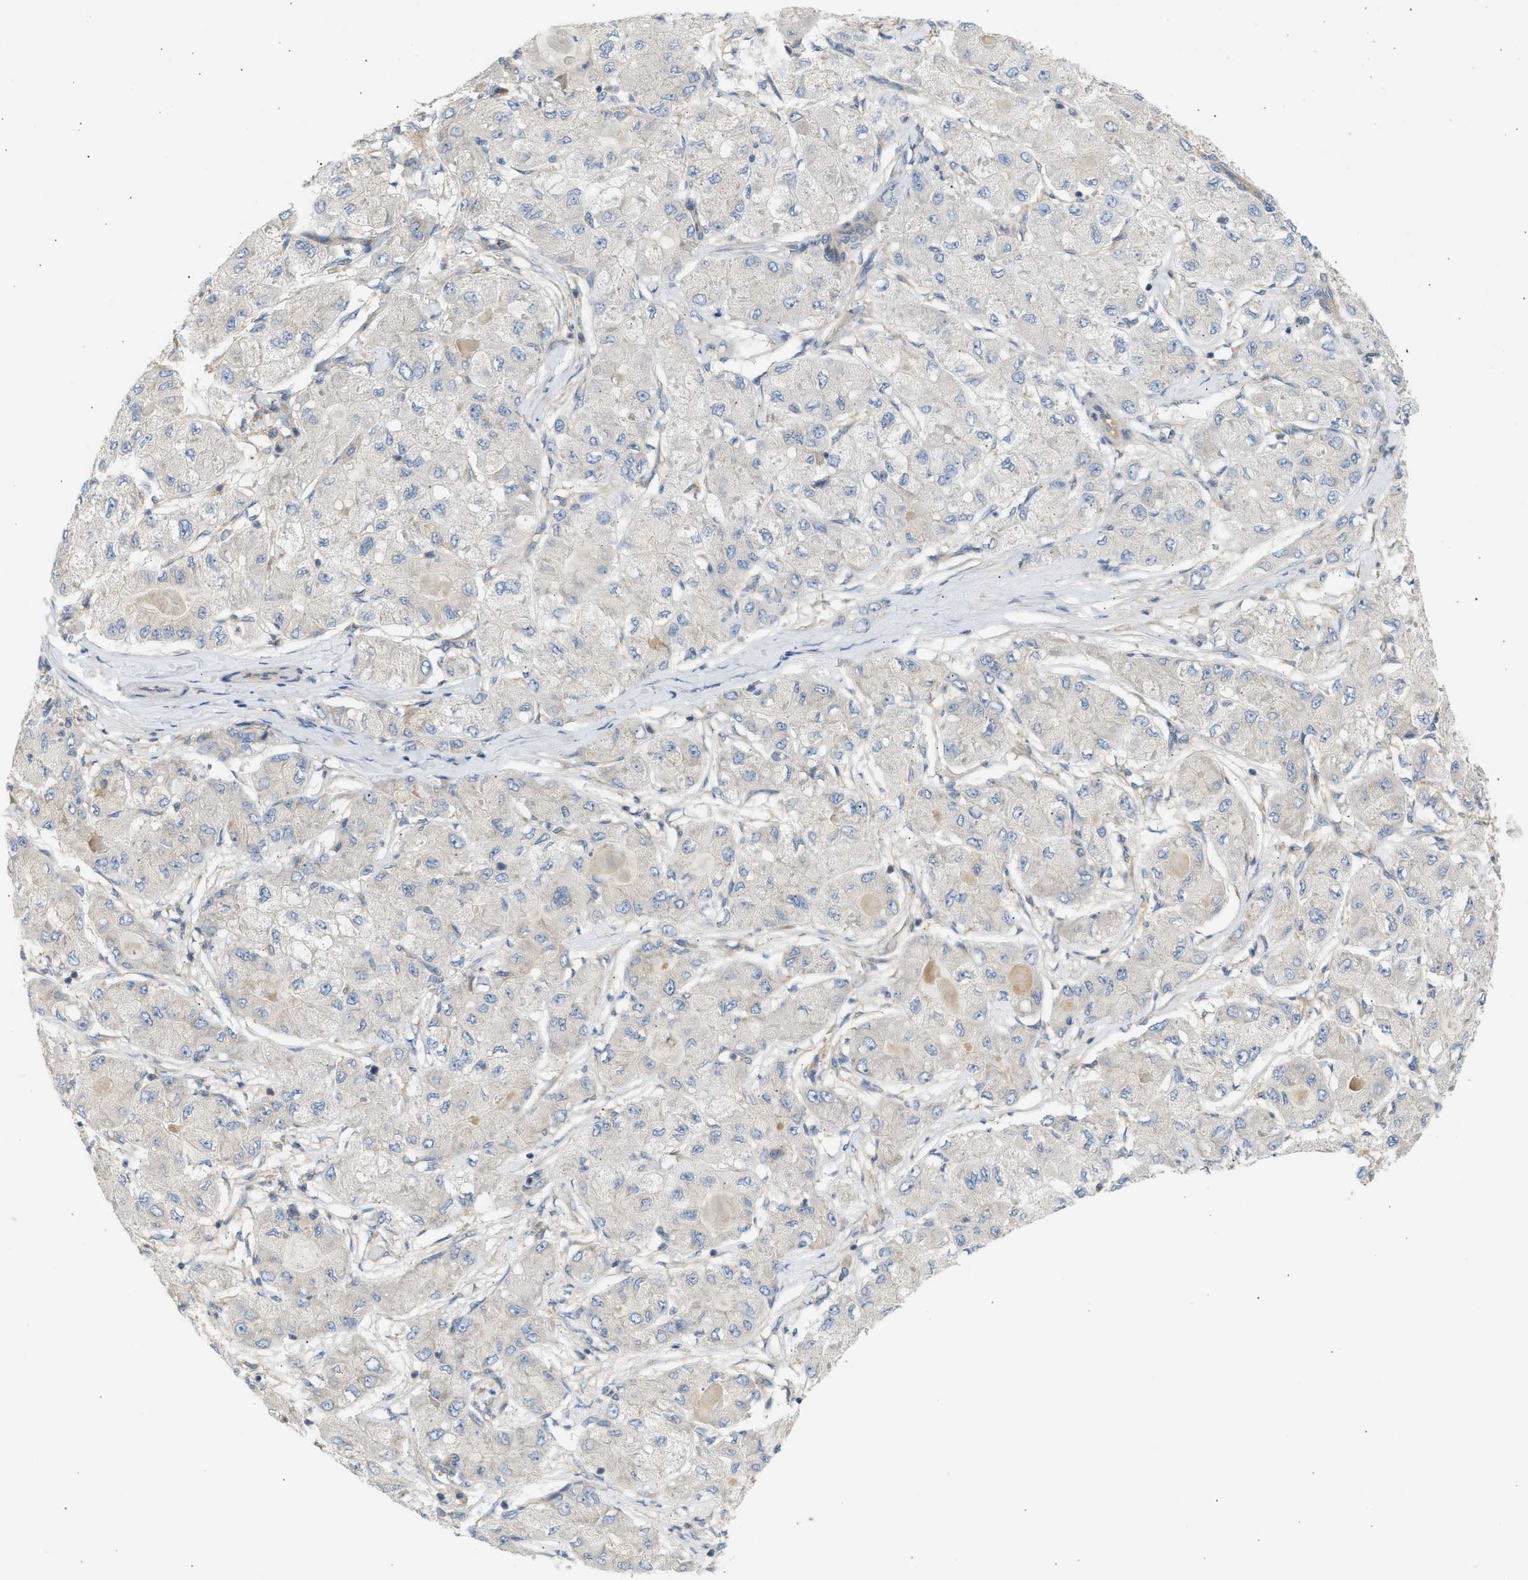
{"staining": {"intensity": "negative", "quantity": "none", "location": "none"}, "tissue": "liver cancer", "cell_type": "Tumor cells", "image_type": "cancer", "snomed": [{"axis": "morphology", "description": "Carcinoma, Hepatocellular, NOS"}, {"axis": "topography", "description": "Liver"}], "caption": "Hepatocellular carcinoma (liver) stained for a protein using IHC demonstrates no expression tumor cells.", "gene": "PAFAH1B1", "patient": {"sex": "male", "age": 80}}